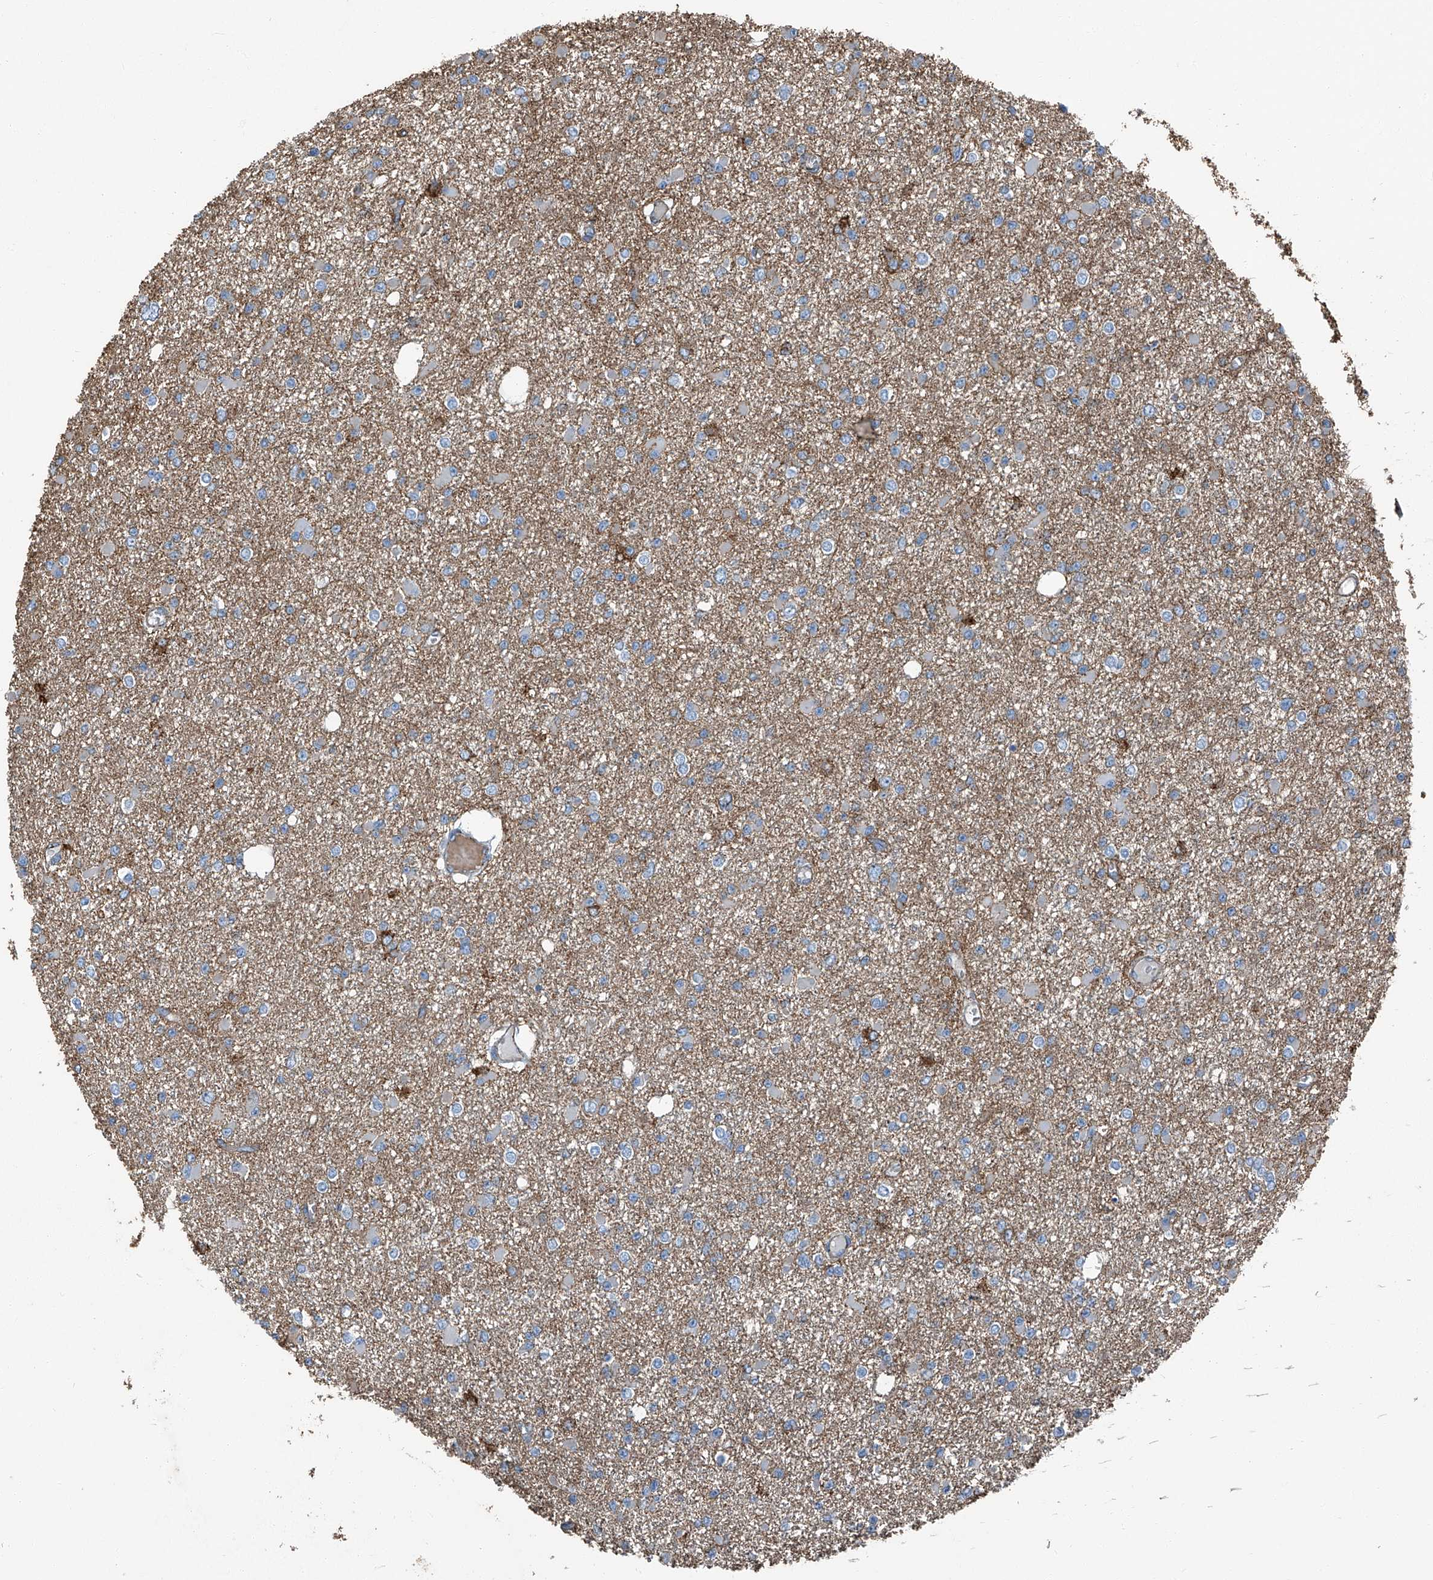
{"staining": {"intensity": "weak", "quantity": "<25%", "location": "cytoplasmic/membranous"}, "tissue": "glioma", "cell_type": "Tumor cells", "image_type": "cancer", "snomed": [{"axis": "morphology", "description": "Glioma, malignant, Low grade"}, {"axis": "topography", "description": "Brain"}], "caption": "Immunohistochemistry (IHC) histopathology image of human glioma stained for a protein (brown), which shows no staining in tumor cells.", "gene": "SEPTIN7", "patient": {"sex": "female", "age": 22}}